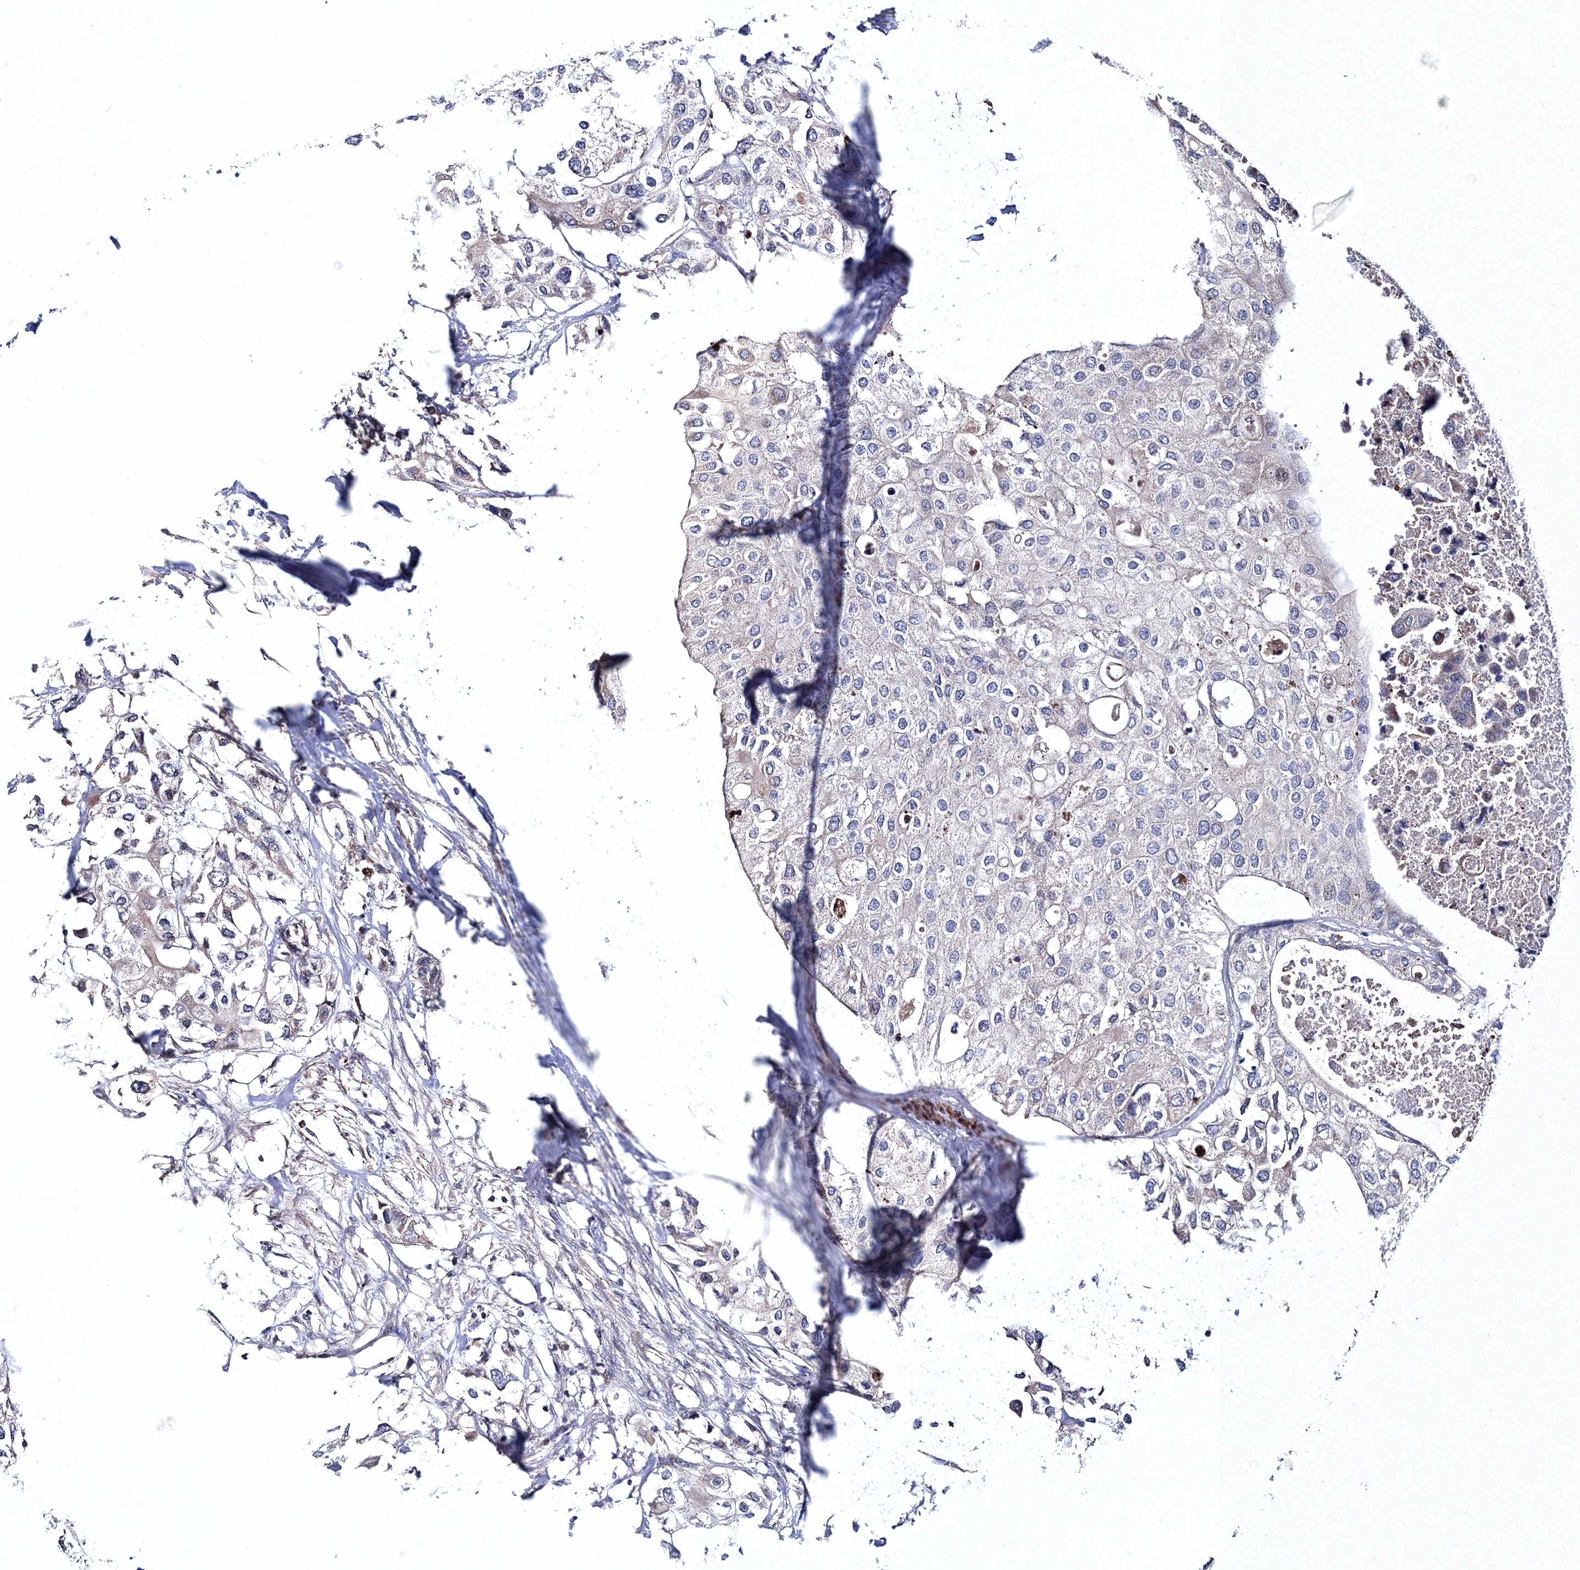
{"staining": {"intensity": "negative", "quantity": "none", "location": "none"}, "tissue": "urothelial cancer", "cell_type": "Tumor cells", "image_type": "cancer", "snomed": [{"axis": "morphology", "description": "Urothelial carcinoma, High grade"}, {"axis": "topography", "description": "Urinary bladder"}], "caption": "A high-resolution histopathology image shows immunohistochemistry (IHC) staining of urothelial carcinoma (high-grade), which reveals no significant staining in tumor cells. Nuclei are stained in blue.", "gene": "PPP2R2B", "patient": {"sex": "male", "age": 64}}